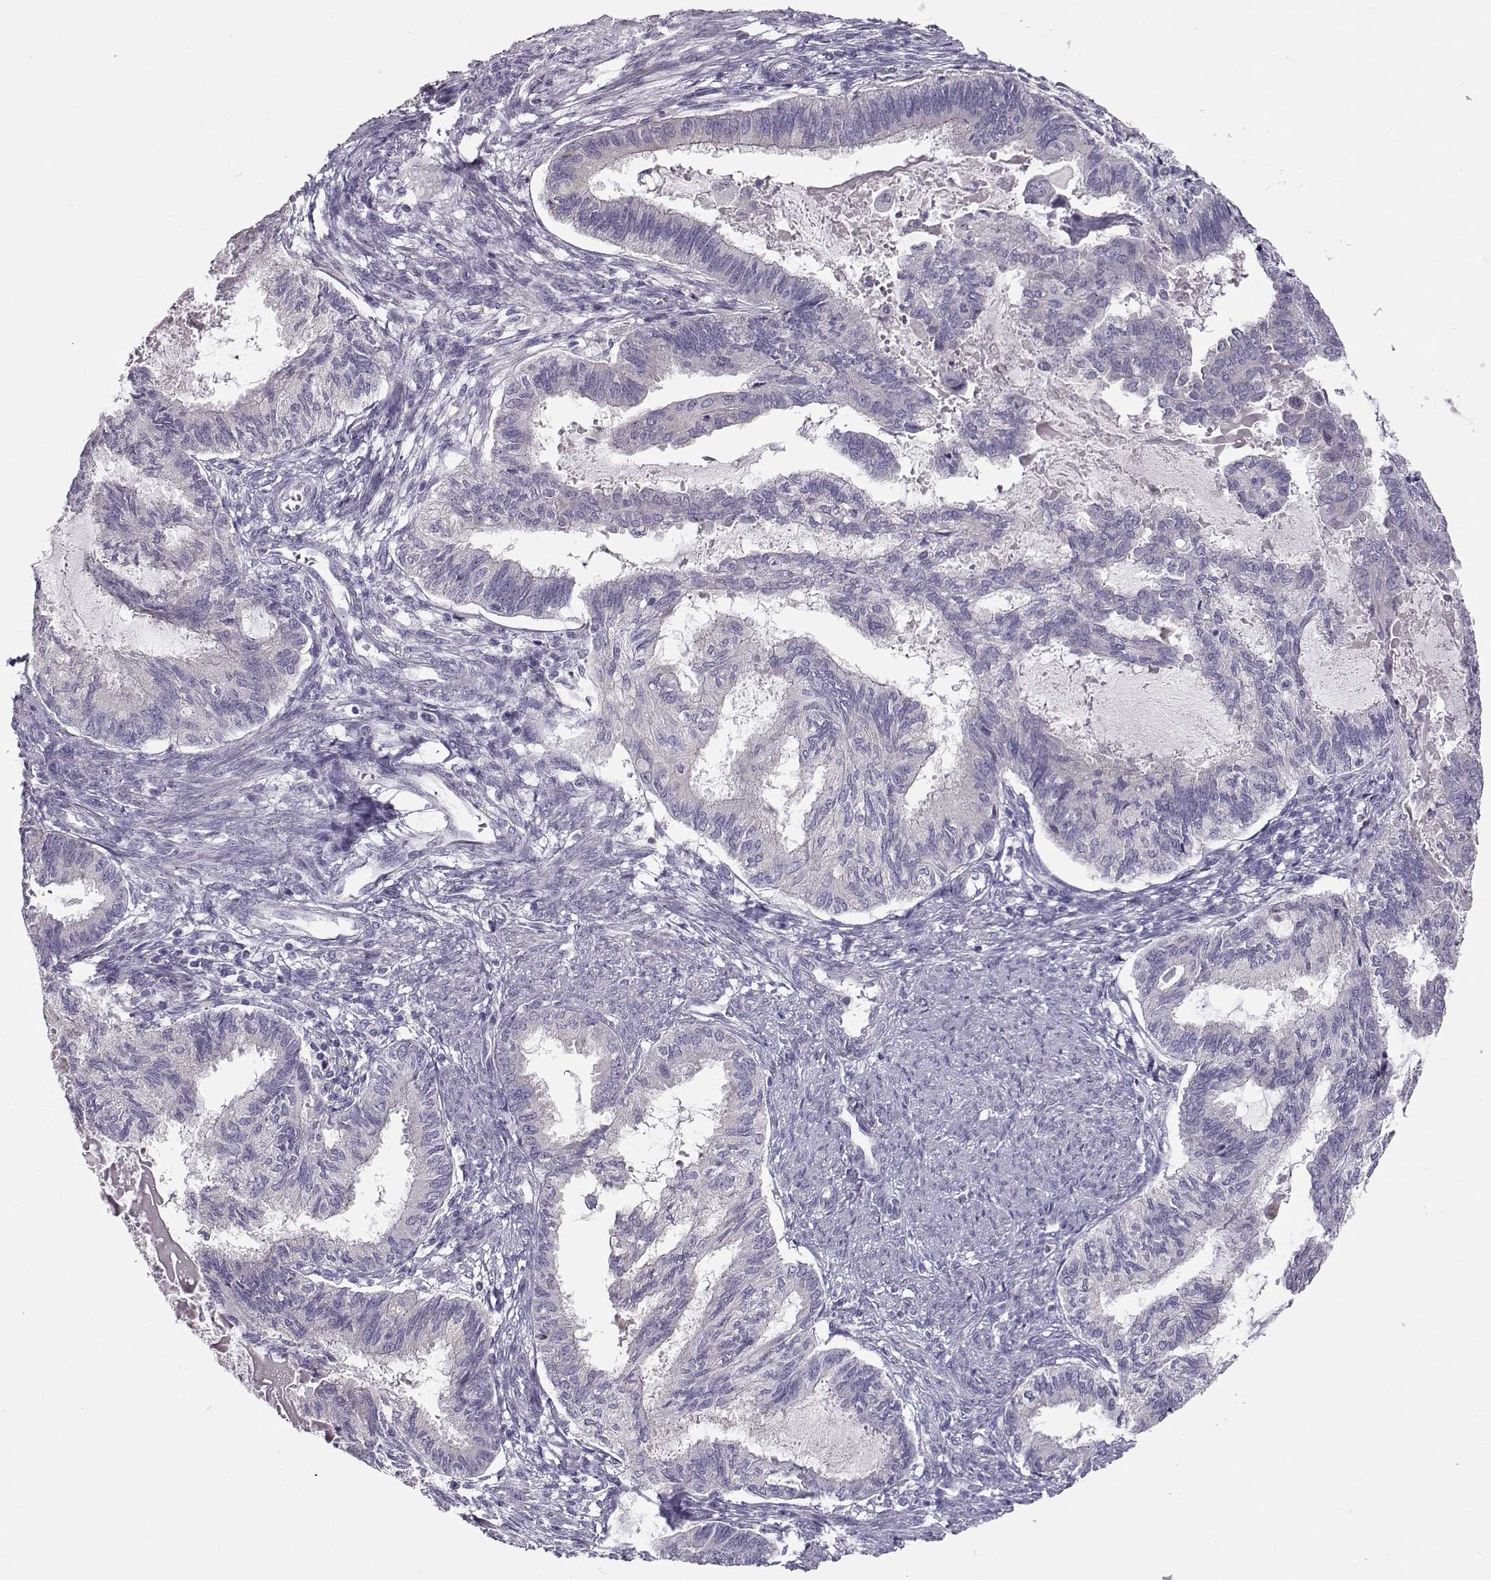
{"staining": {"intensity": "negative", "quantity": "none", "location": "none"}, "tissue": "endometrial cancer", "cell_type": "Tumor cells", "image_type": "cancer", "snomed": [{"axis": "morphology", "description": "Adenocarcinoma, NOS"}, {"axis": "topography", "description": "Endometrium"}], "caption": "Adenocarcinoma (endometrial) stained for a protein using immunohistochemistry (IHC) demonstrates no expression tumor cells.", "gene": "GRK1", "patient": {"sex": "female", "age": 86}}